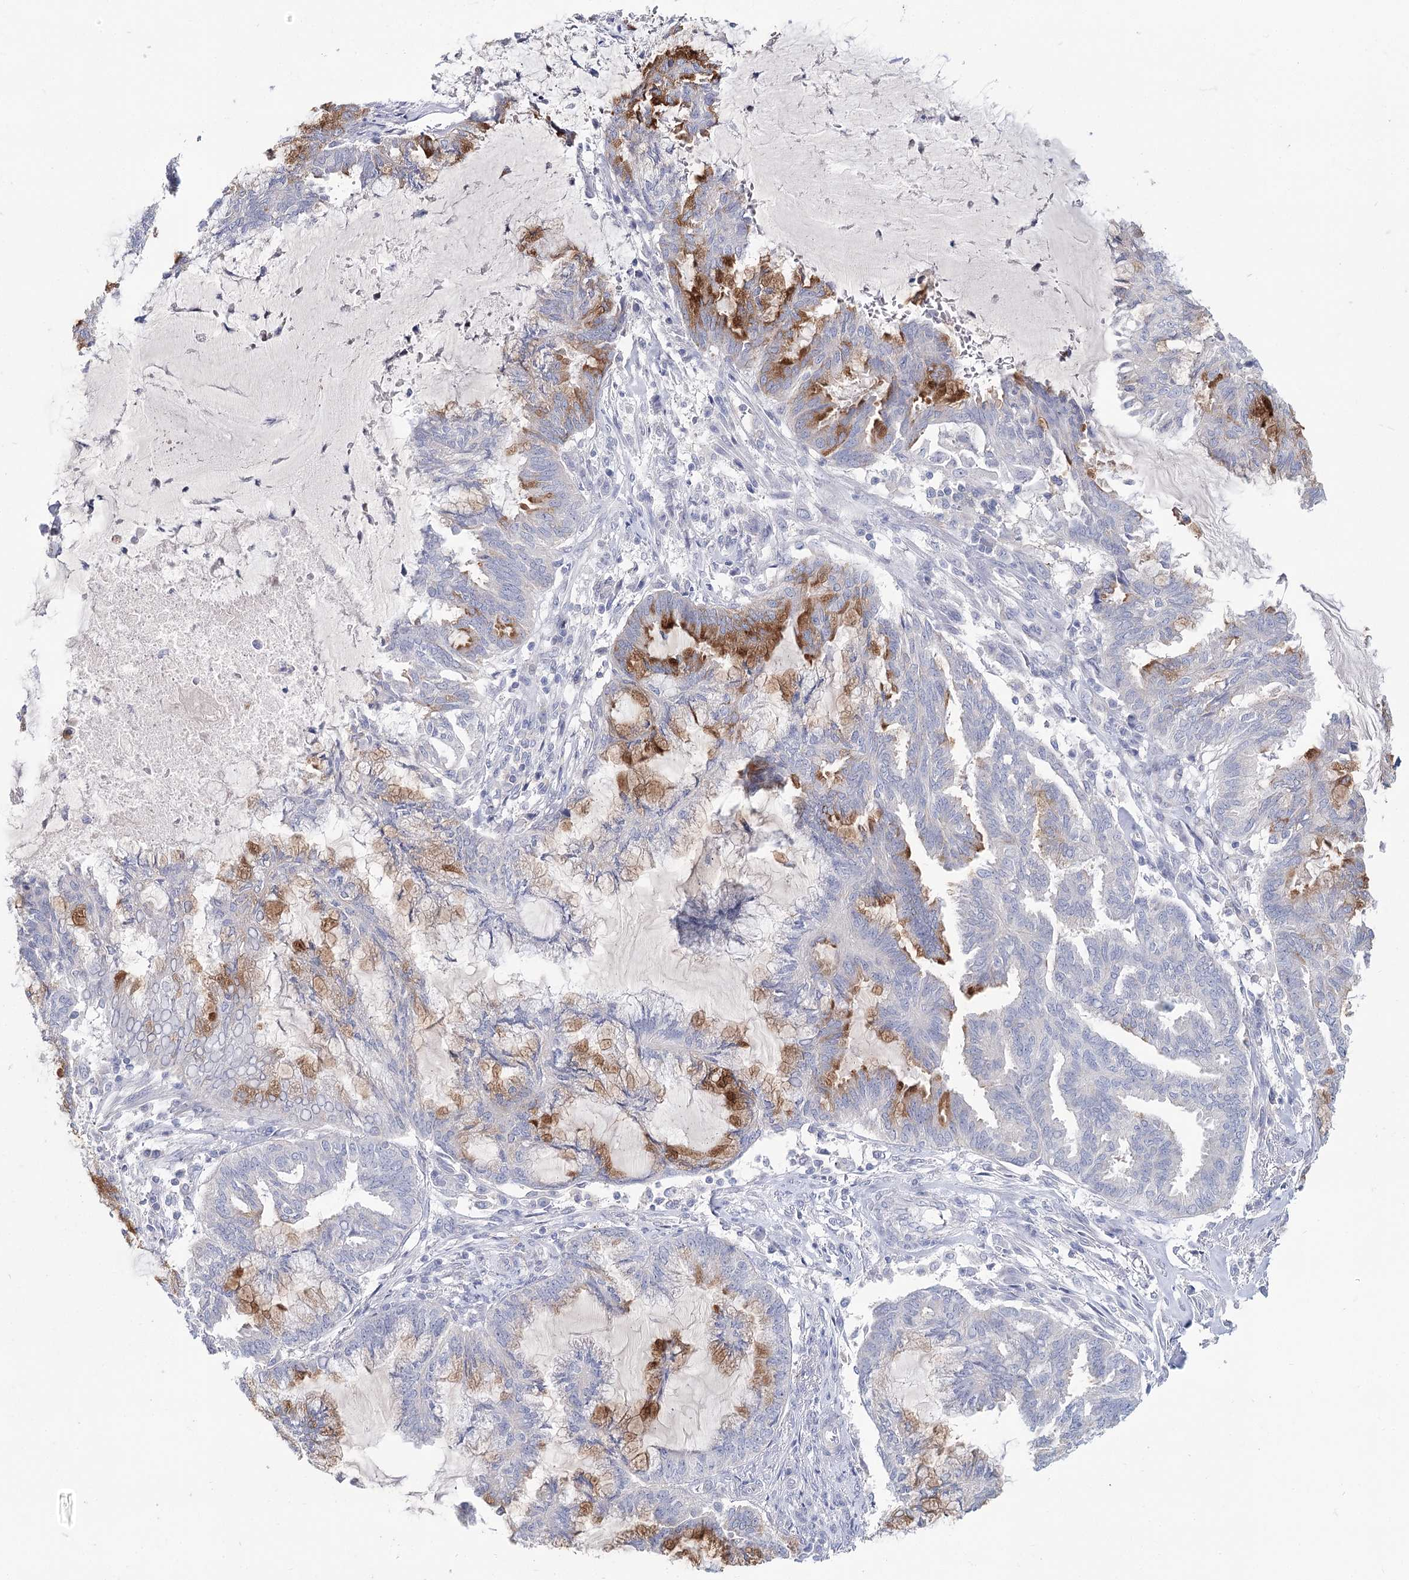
{"staining": {"intensity": "moderate", "quantity": "25%-75%", "location": "cytoplasmic/membranous"}, "tissue": "endometrial cancer", "cell_type": "Tumor cells", "image_type": "cancer", "snomed": [{"axis": "morphology", "description": "Adenocarcinoma, NOS"}, {"axis": "topography", "description": "Endometrium"}], "caption": "The immunohistochemical stain highlights moderate cytoplasmic/membranous staining in tumor cells of adenocarcinoma (endometrial) tissue.", "gene": "ARHGAP44", "patient": {"sex": "female", "age": 86}}